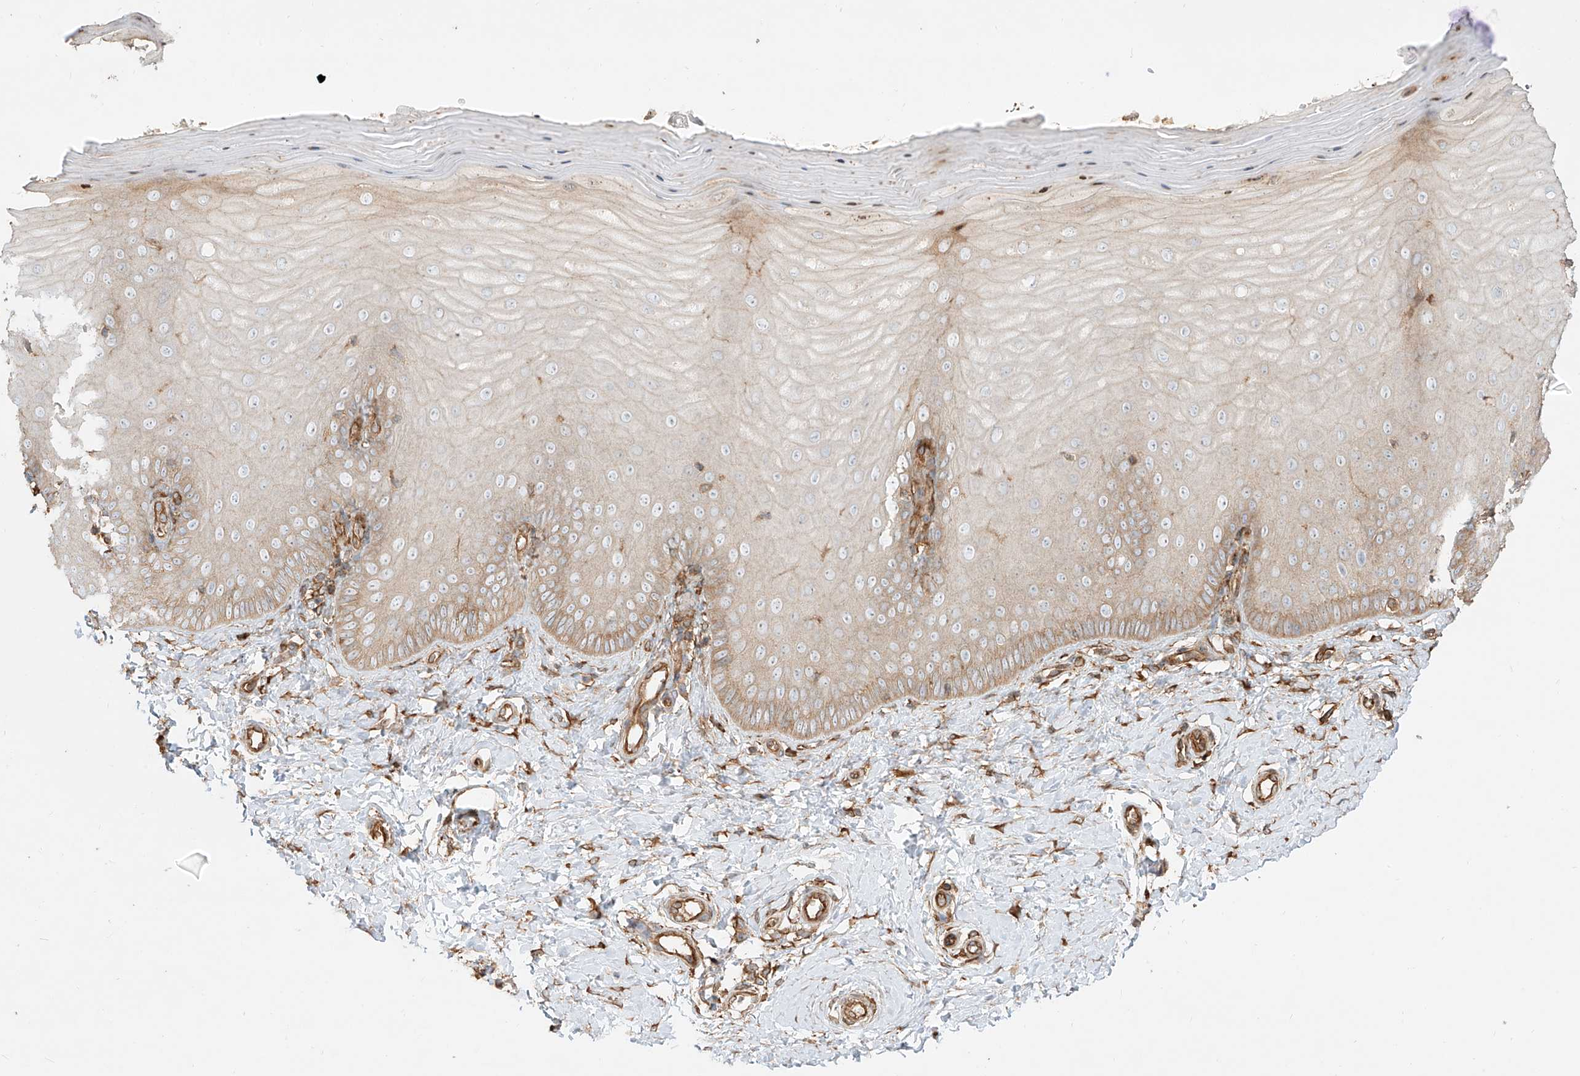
{"staining": {"intensity": "moderate", "quantity": ">75%", "location": "cytoplasmic/membranous"}, "tissue": "cervix", "cell_type": "Glandular cells", "image_type": "normal", "snomed": [{"axis": "morphology", "description": "Normal tissue, NOS"}, {"axis": "topography", "description": "Cervix"}], "caption": "Protein staining reveals moderate cytoplasmic/membranous expression in about >75% of glandular cells in benign cervix. (brown staining indicates protein expression, while blue staining denotes nuclei).", "gene": "SNX9", "patient": {"sex": "female", "age": 55}}